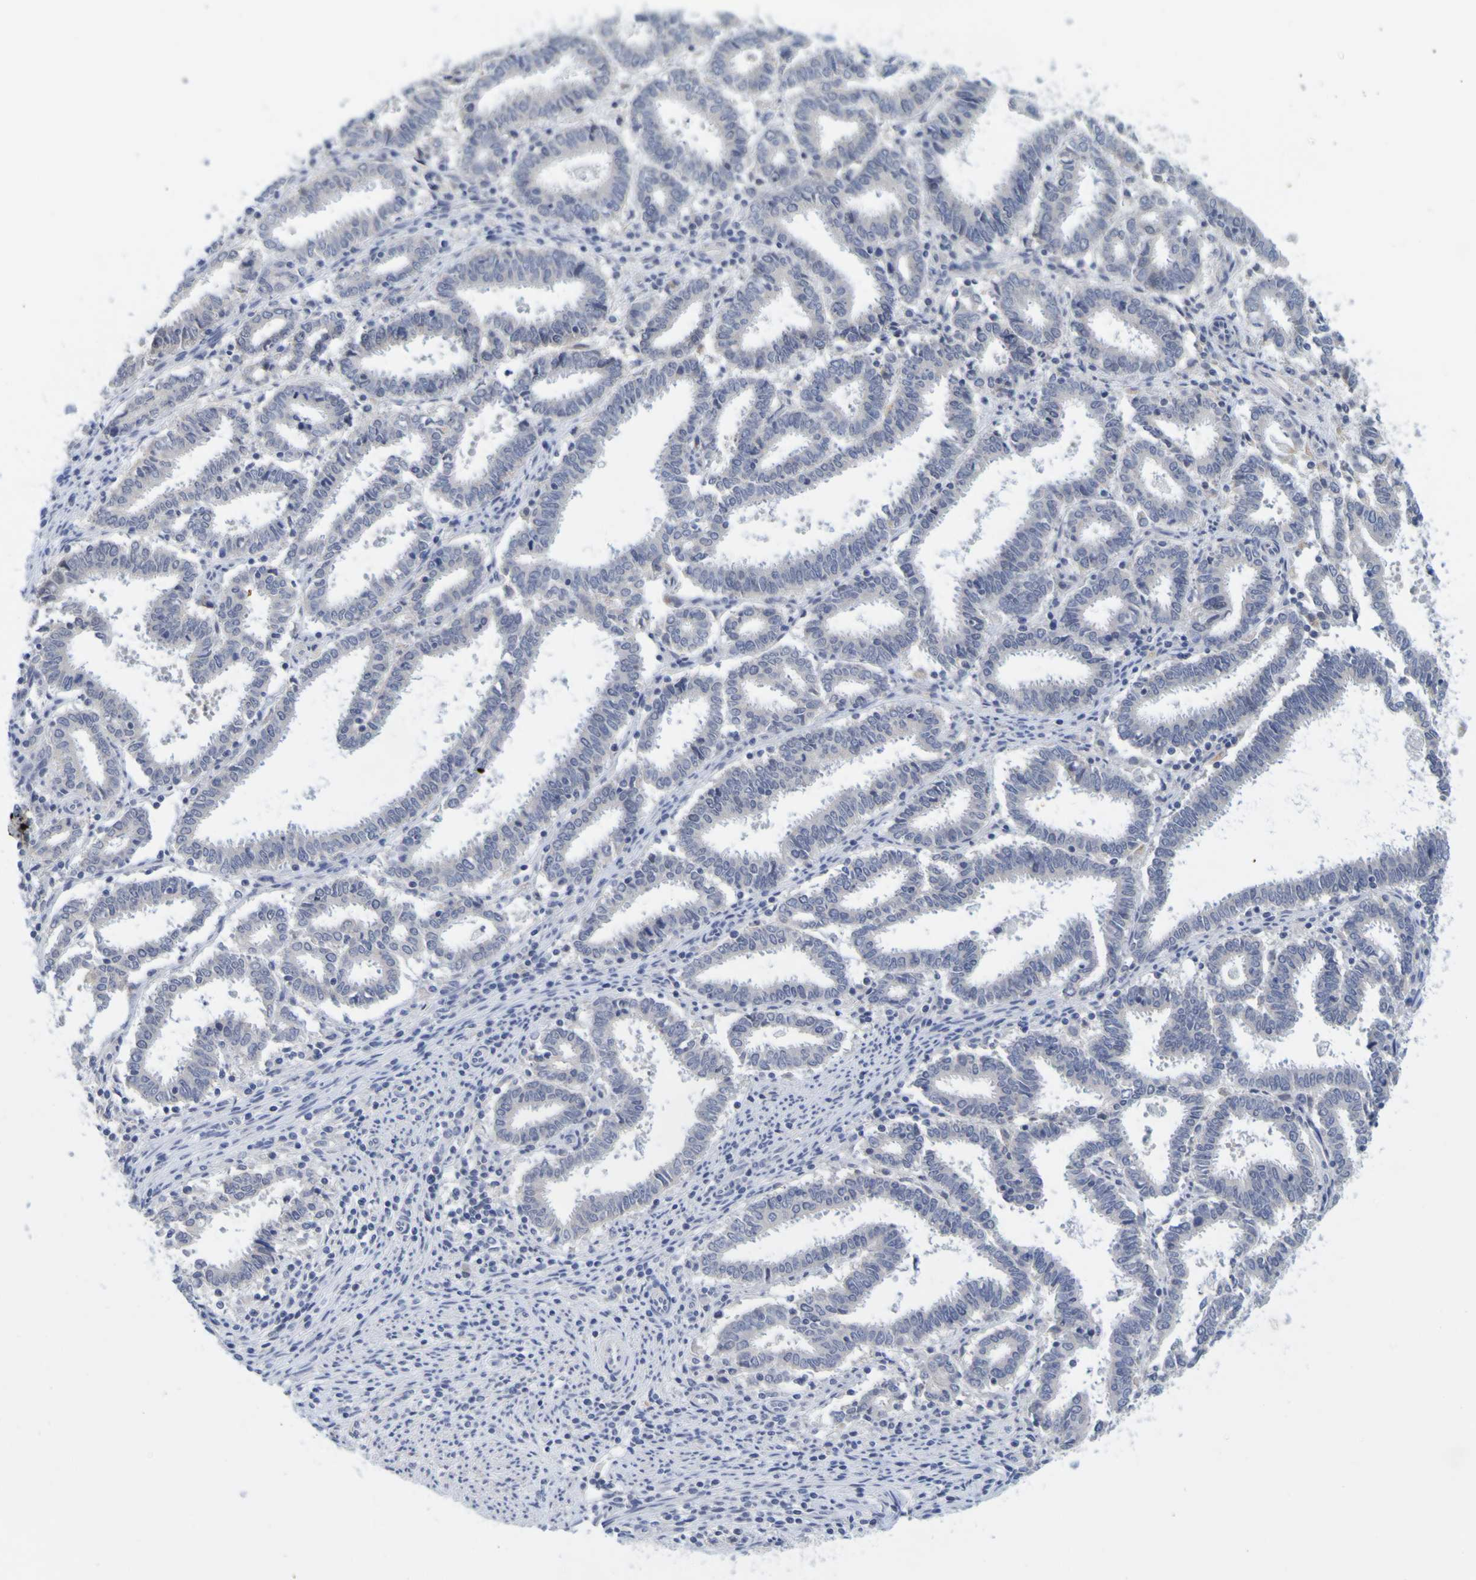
{"staining": {"intensity": "negative", "quantity": "none", "location": "none"}, "tissue": "endometrial cancer", "cell_type": "Tumor cells", "image_type": "cancer", "snomed": [{"axis": "morphology", "description": "Adenocarcinoma, NOS"}, {"axis": "topography", "description": "Uterus"}], "caption": "Immunohistochemistry of human endometrial cancer demonstrates no staining in tumor cells.", "gene": "ENDOU", "patient": {"sex": "female", "age": 83}}